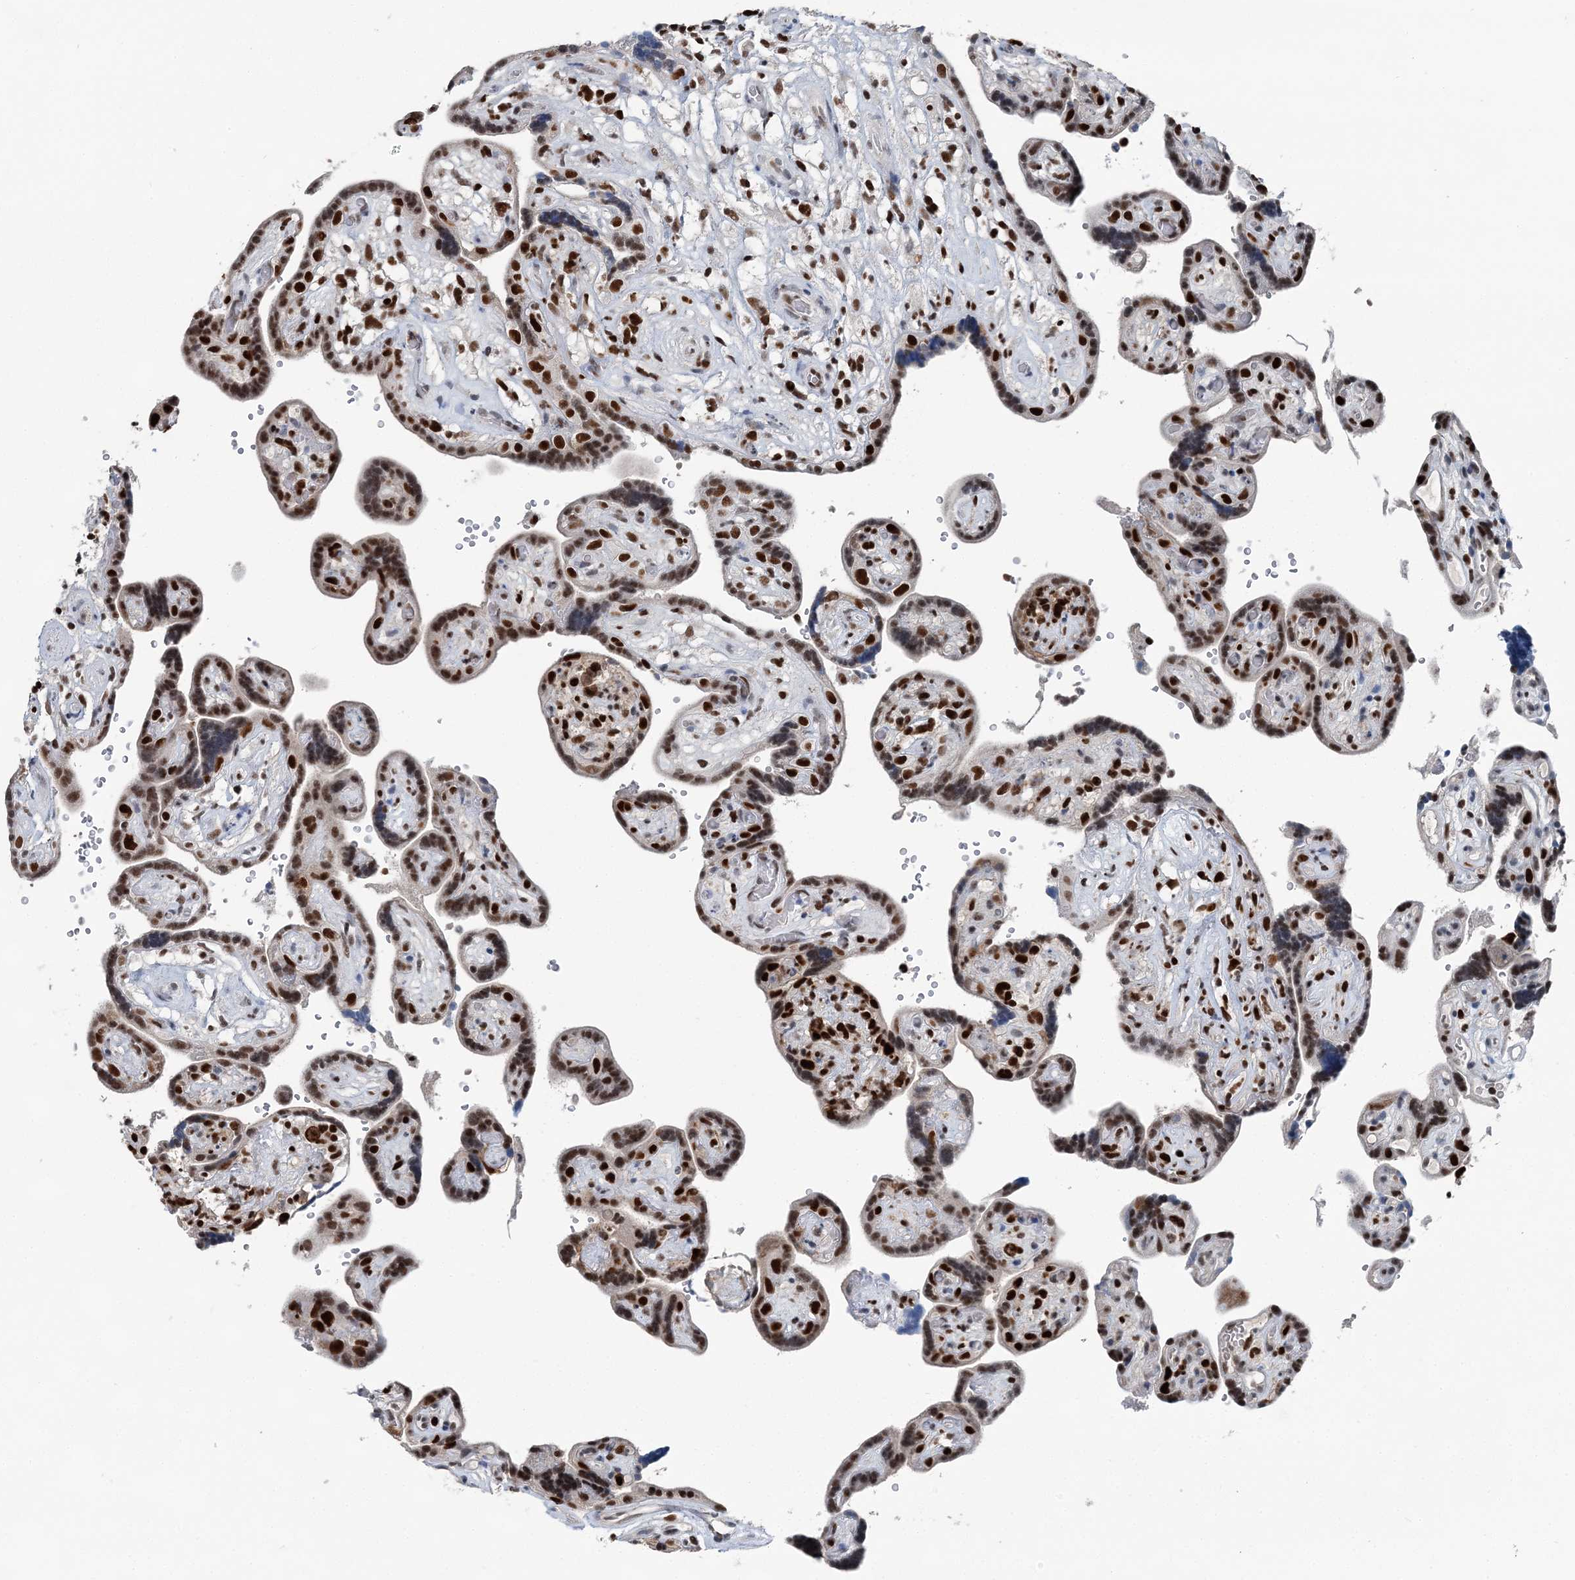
{"staining": {"intensity": "strong", "quantity": ">75%", "location": "nuclear"}, "tissue": "placenta", "cell_type": "Trophoblastic cells", "image_type": "normal", "snomed": [{"axis": "morphology", "description": "Normal tissue, NOS"}, {"axis": "topography", "description": "Placenta"}], "caption": "Immunohistochemical staining of normal human placenta shows >75% levels of strong nuclear protein staining in about >75% of trophoblastic cells.", "gene": "HAT1", "patient": {"sex": "female", "age": 30}}